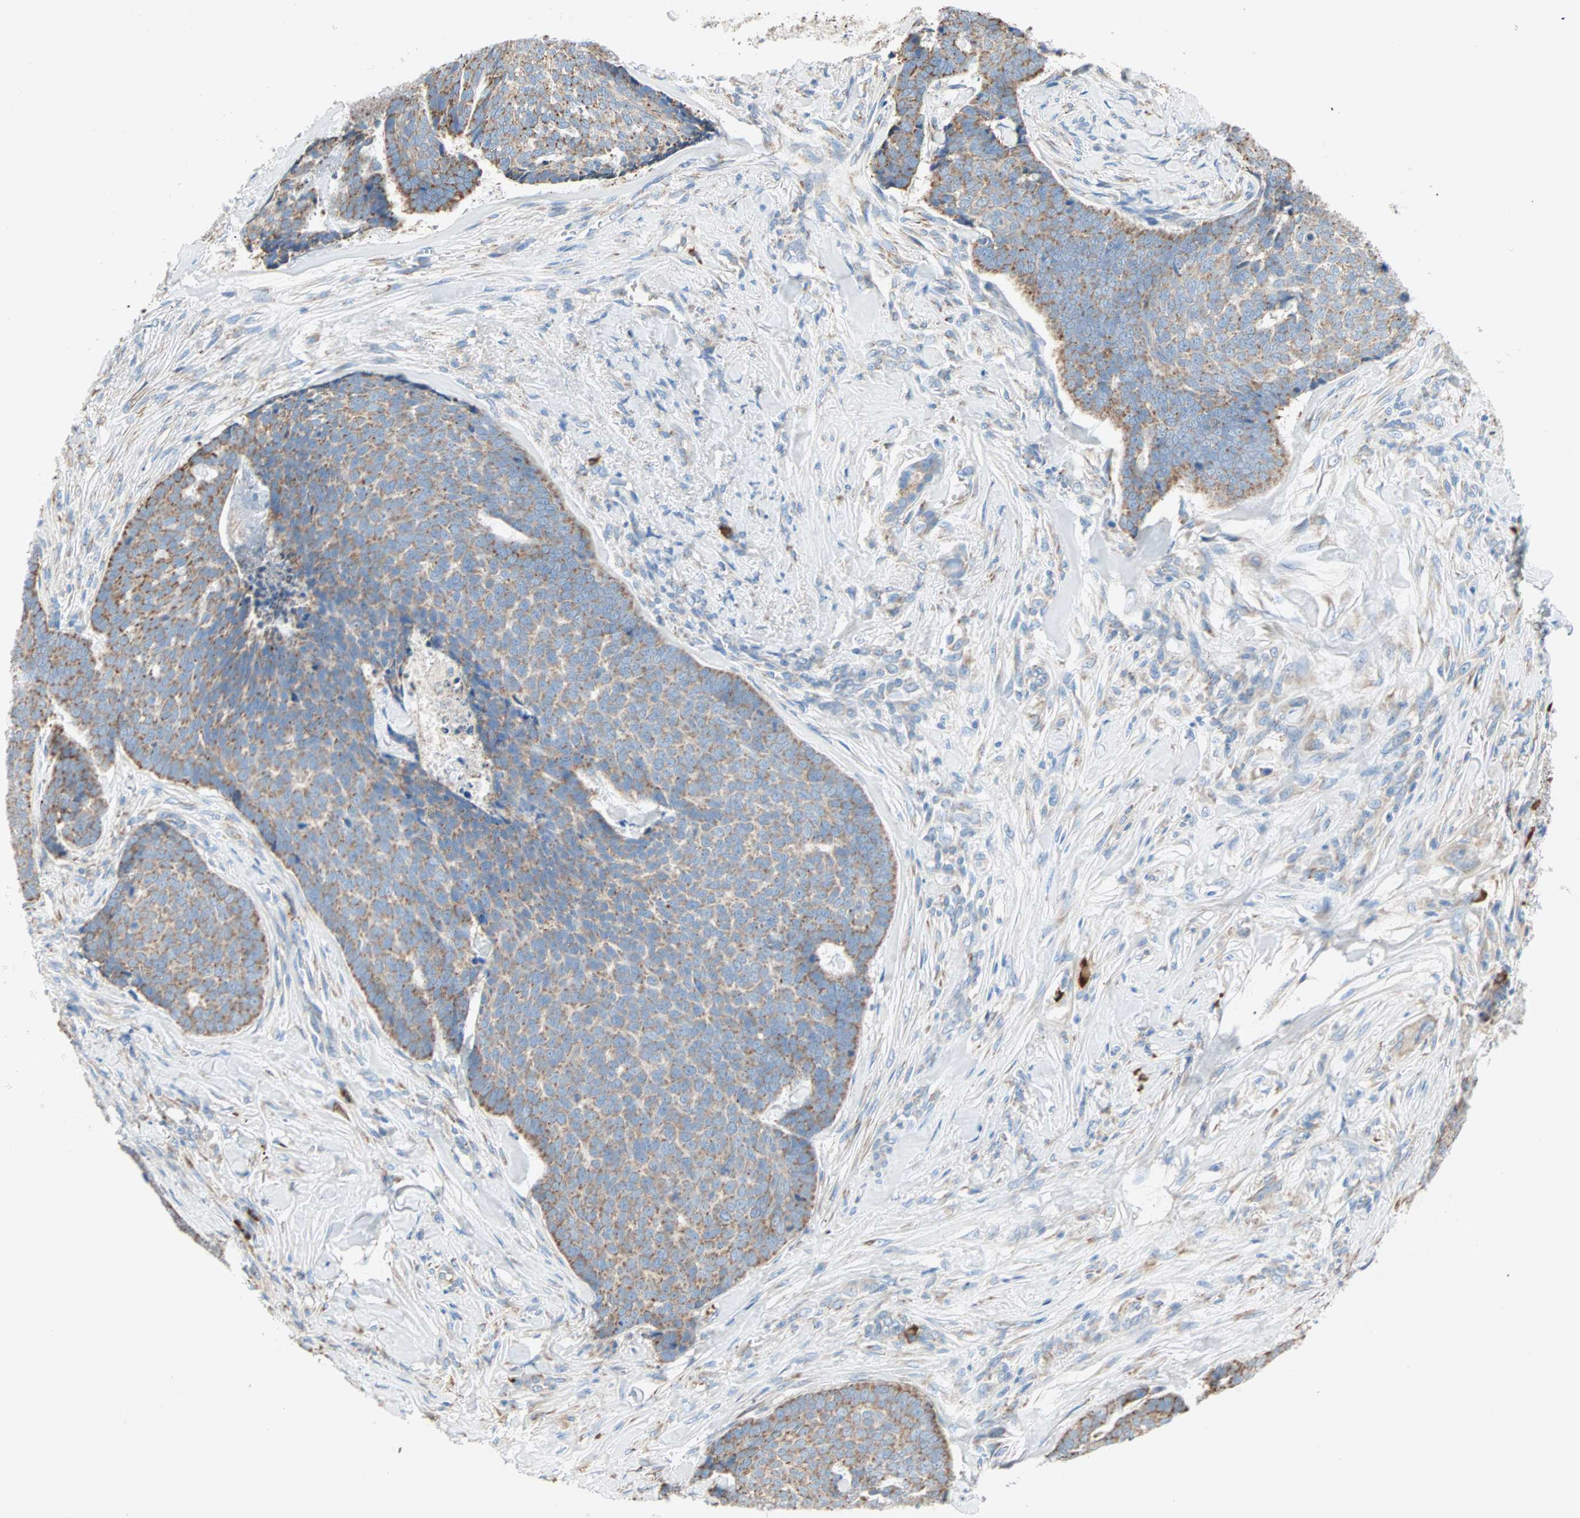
{"staining": {"intensity": "moderate", "quantity": ">75%", "location": "cytoplasmic/membranous"}, "tissue": "skin cancer", "cell_type": "Tumor cells", "image_type": "cancer", "snomed": [{"axis": "morphology", "description": "Basal cell carcinoma"}, {"axis": "topography", "description": "Skin"}], "caption": "Skin basal cell carcinoma was stained to show a protein in brown. There is medium levels of moderate cytoplasmic/membranous staining in approximately >75% of tumor cells. (DAB (3,3'-diaminobenzidine) IHC with brightfield microscopy, high magnification).", "gene": "PLCXD1", "patient": {"sex": "male", "age": 84}}